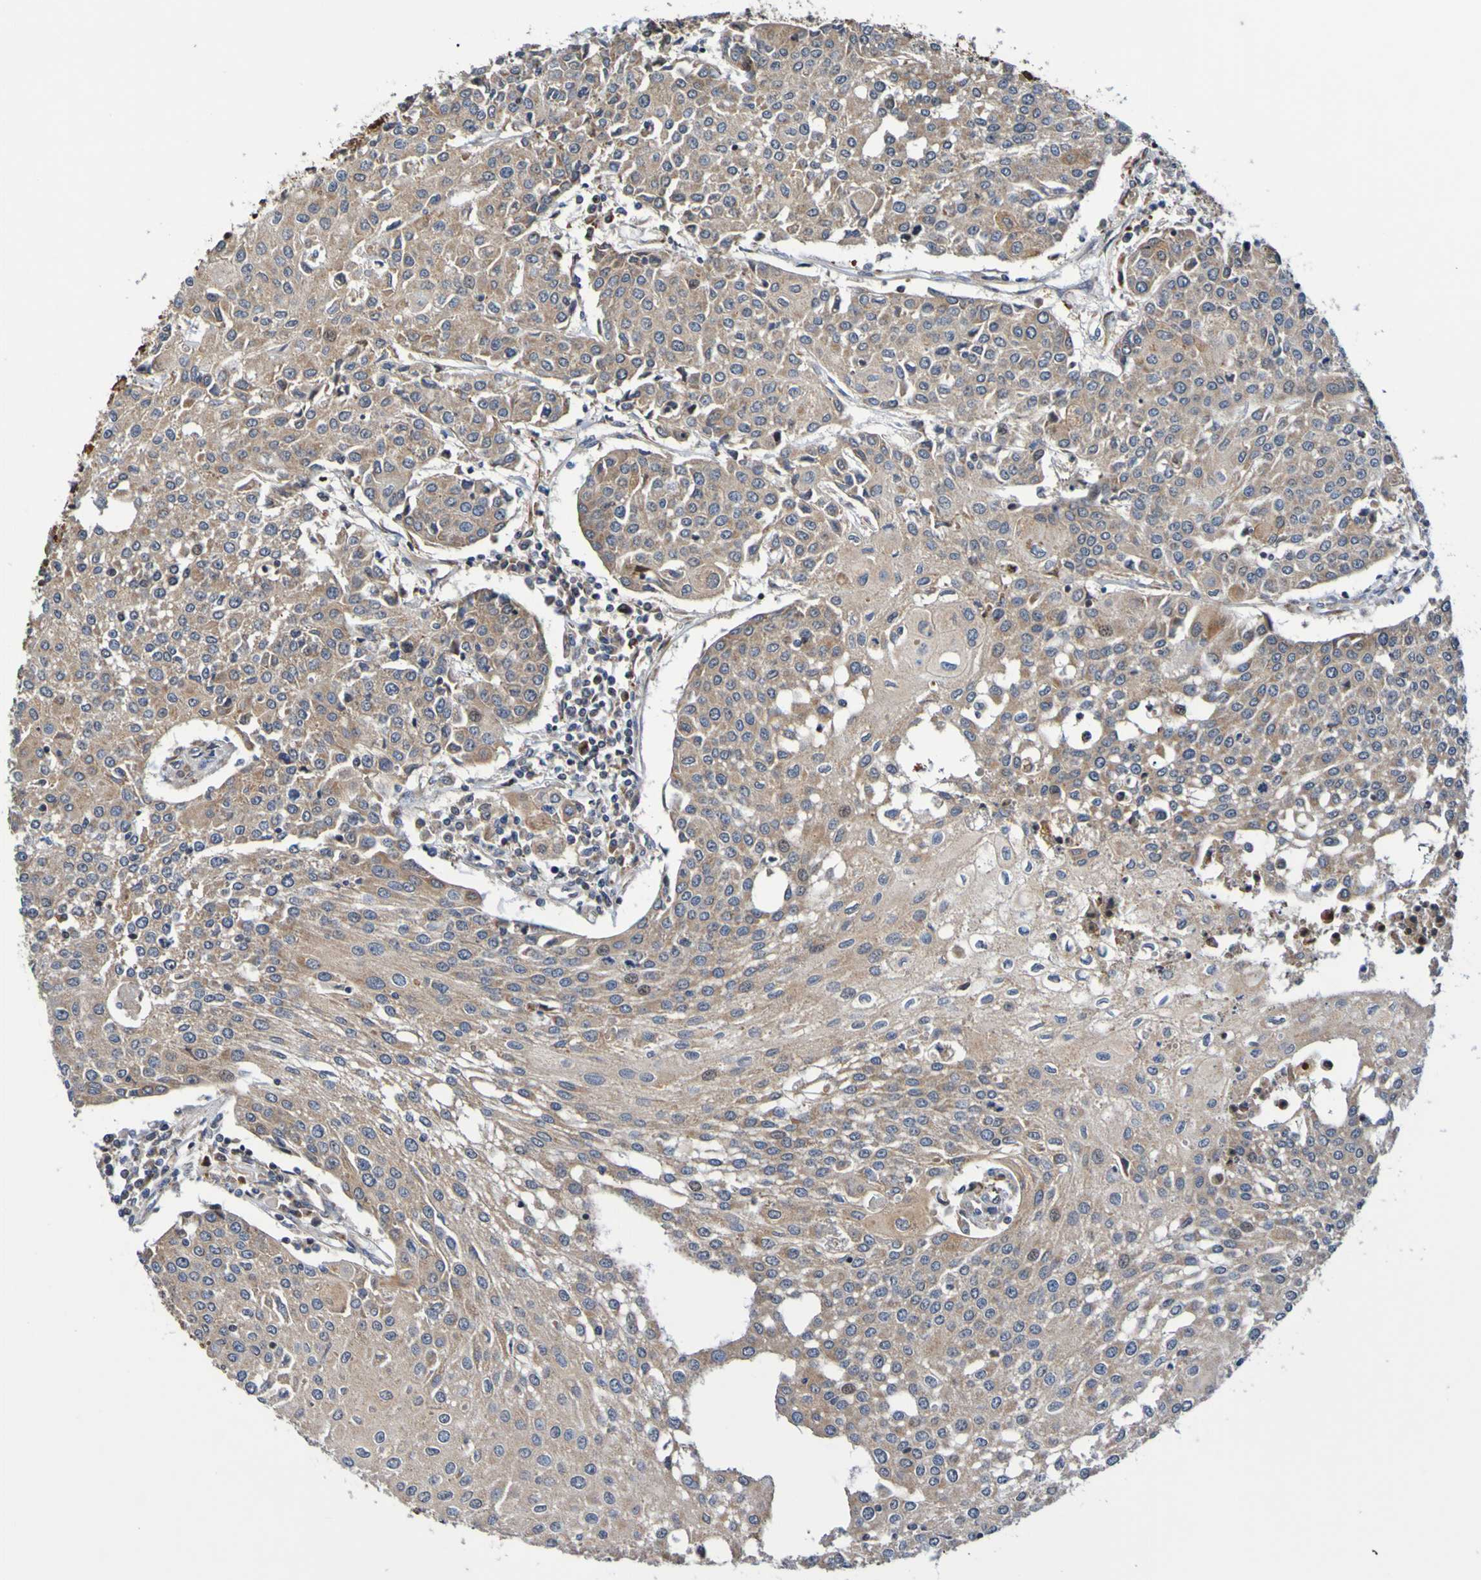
{"staining": {"intensity": "weak", "quantity": ">75%", "location": "cytoplasmic/membranous"}, "tissue": "urothelial cancer", "cell_type": "Tumor cells", "image_type": "cancer", "snomed": [{"axis": "morphology", "description": "Urothelial carcinoma, High grade"}, {"axis": "topography", "description": "Urinary bladder"}], "caption": "Approximately >75% of tumor cells in urothelial cancer display weak cytoplasmic/membranous protein staining as visualized by brown immunohistochemical staining.", "gene": "AXIN1", "patient": {"sex": "female", "age": 85}}